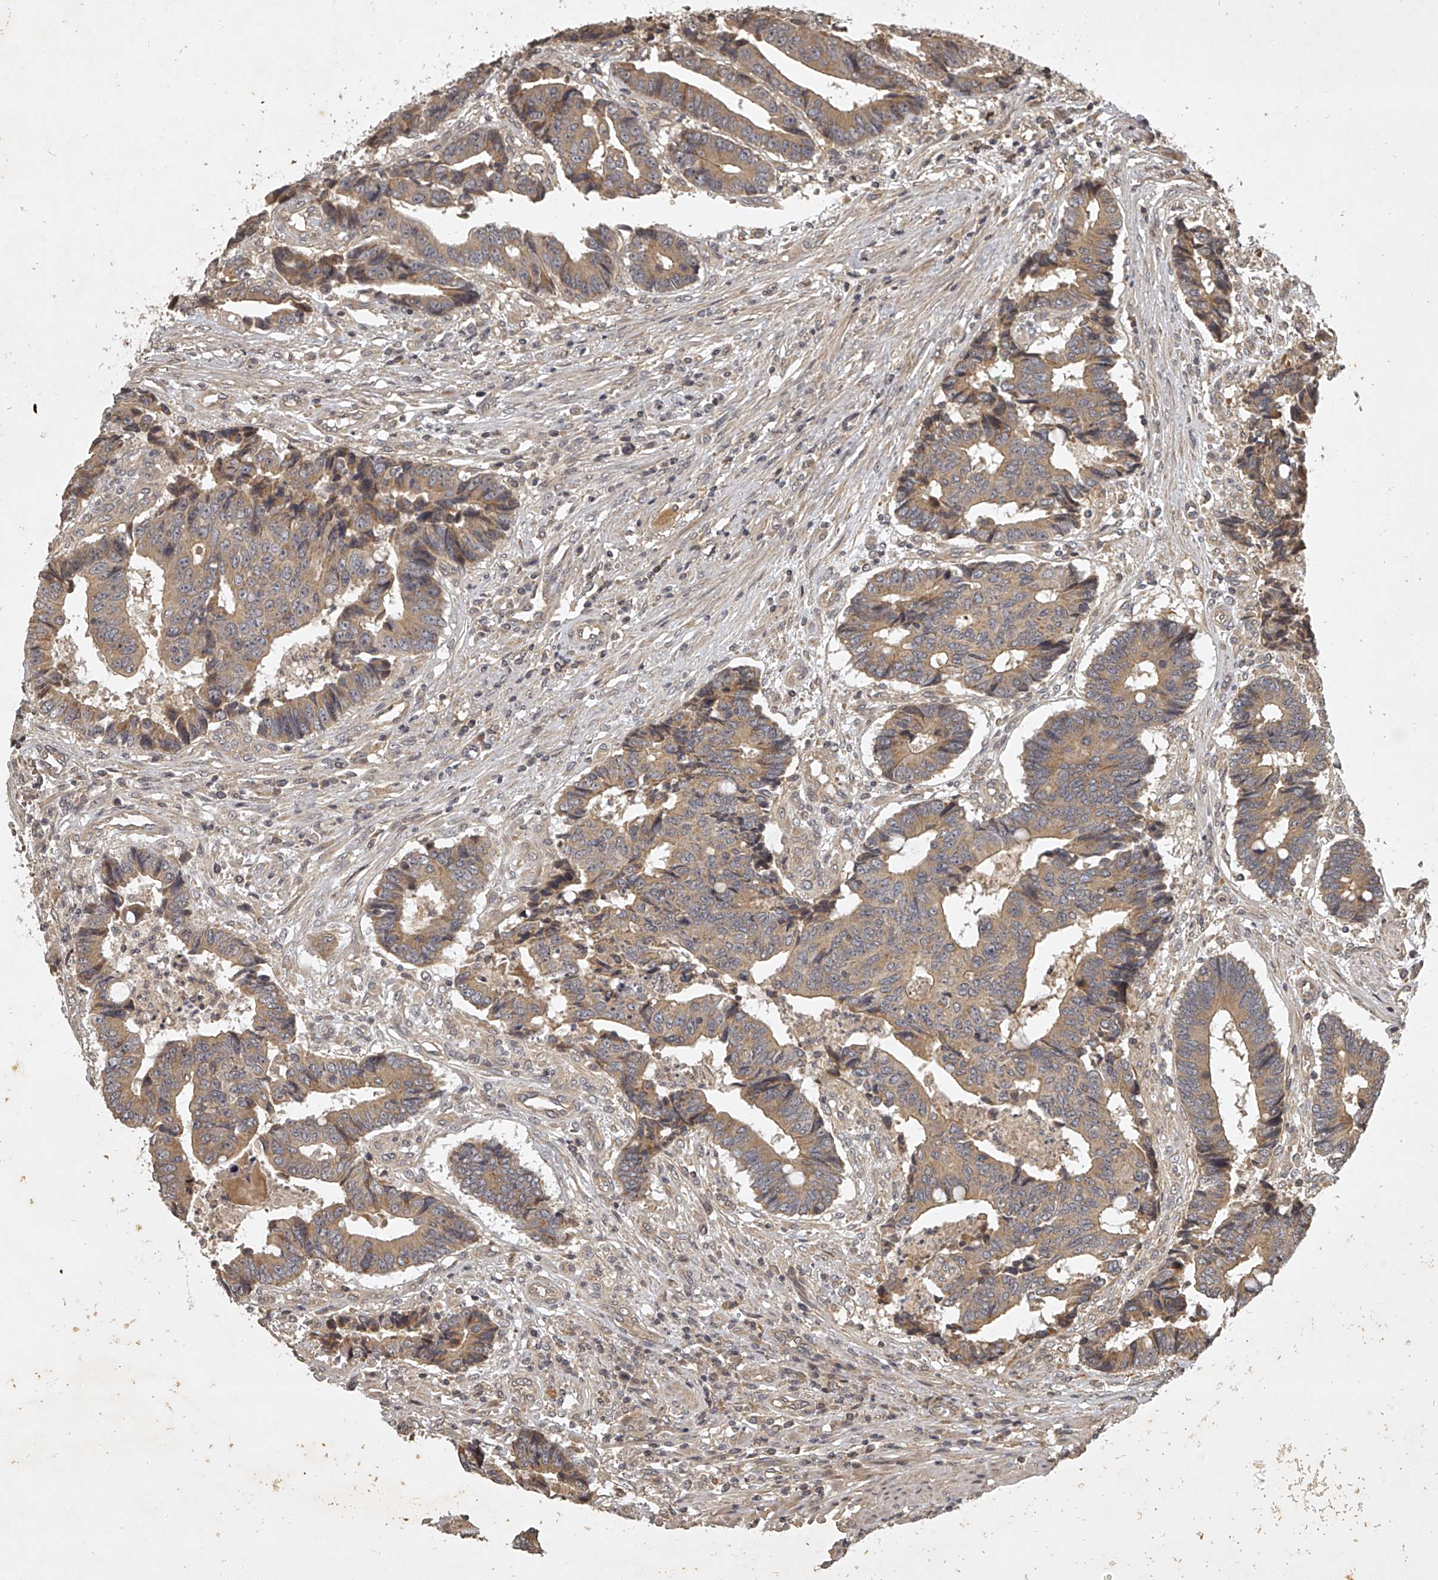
{"staining": {"intensity": "moderate", "quantity": ">75%", "location": "cytoplasmic/membranous"}, "tissue": "colorectal cancer", "cell_type": "Tumor cells", "image_type": "cancer", "snomed": [{"axis": "morphology", "description": "Adenocarcinoma, NOS"}, {"axis": "topography", "description": "Rectum"}], "caption": "Immunohistochemical staining of human colorectal cancer (adenocarcinoma) exhibits moderate cytoplasmic/membranous protein positivity in approximately >75% of tumor cells.", "gene": "NFS1", "patient": {"sex": "male", "age": 84}}